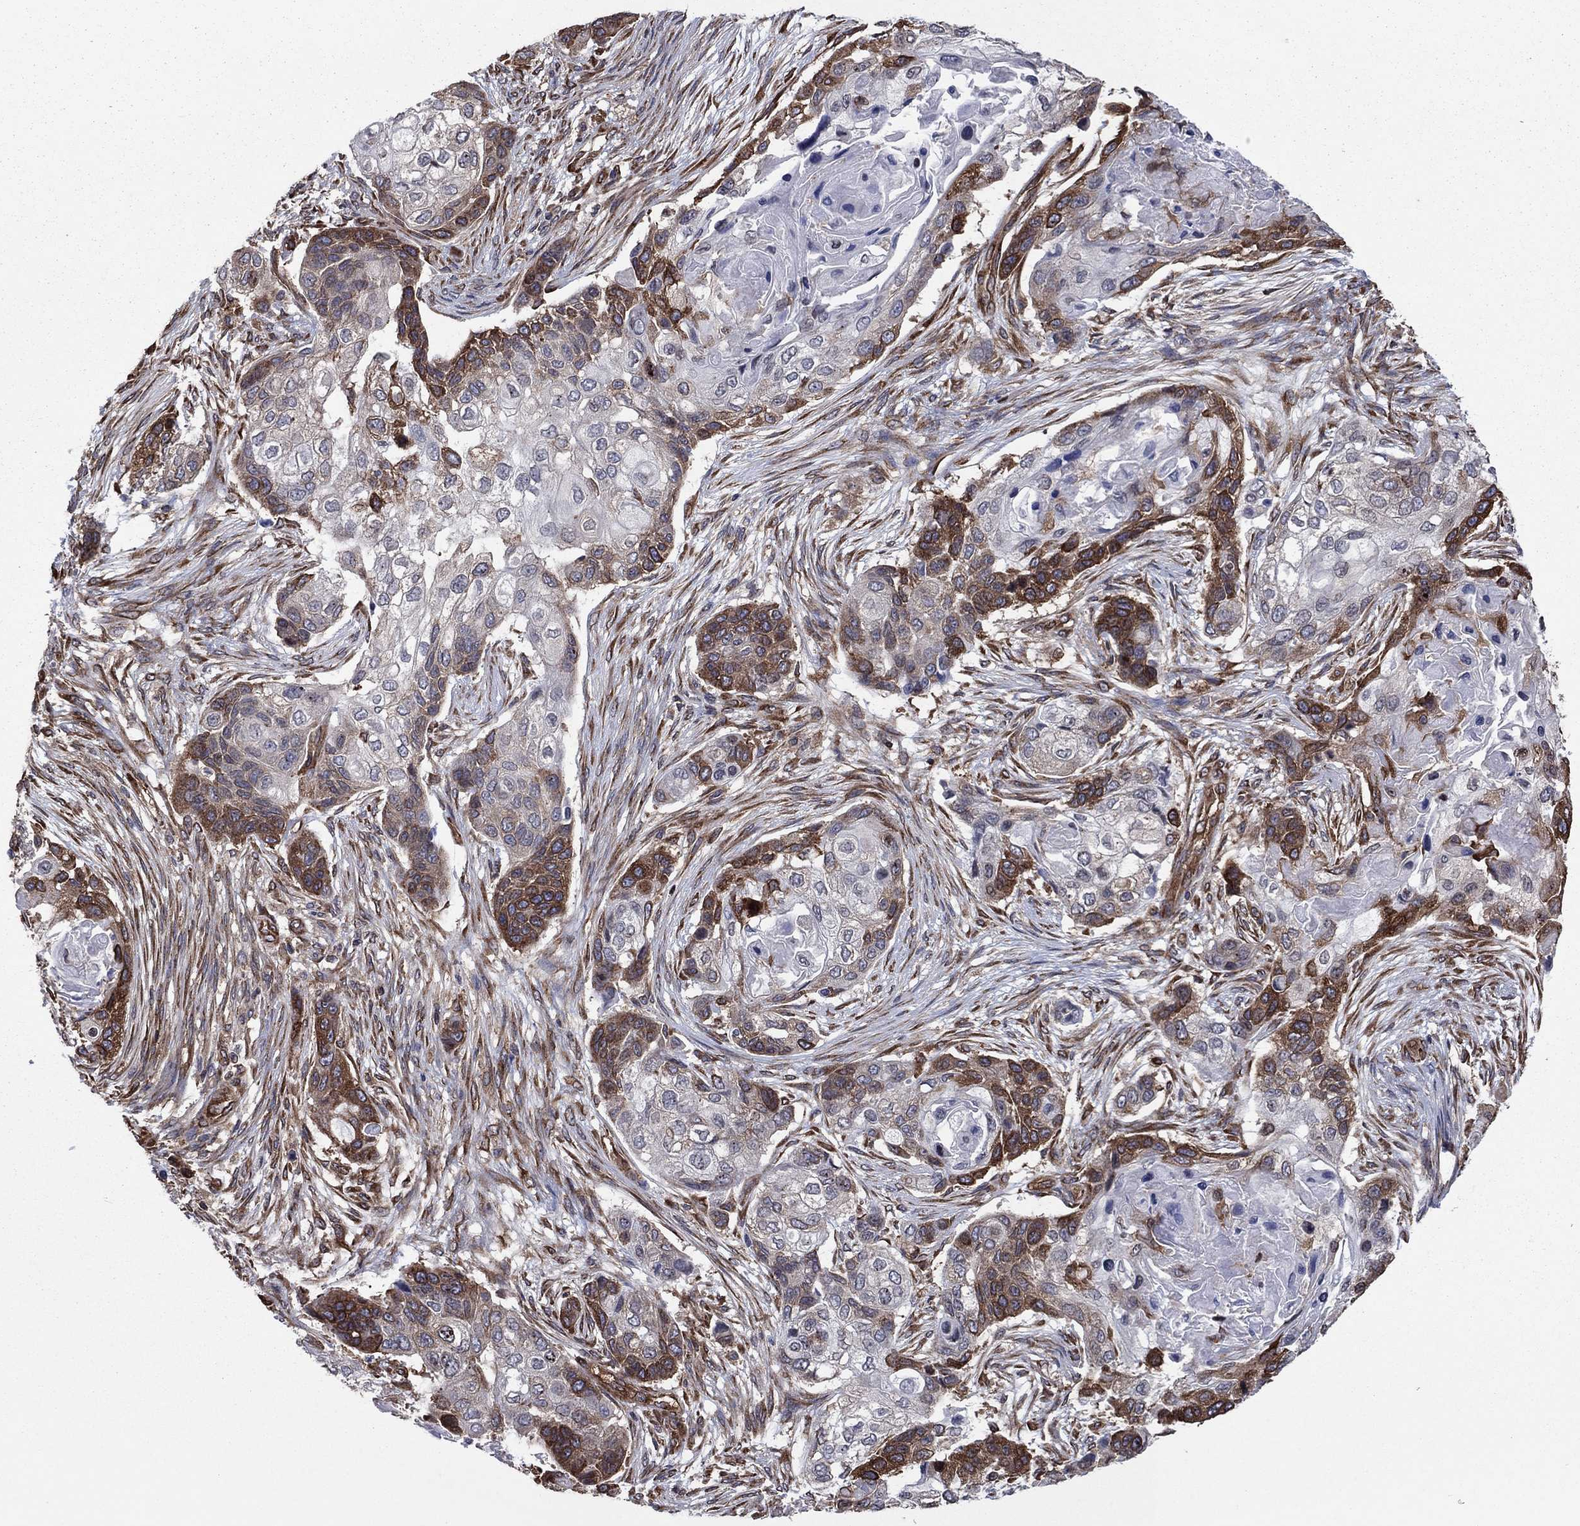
{"staining": {"intensity": "strong", "quantity": "25%-75%", "location": "cytoplasmic/membranous"}, "tissue": "lung cancer", "cell_type": "Tumor cells", "image_type": "cancer", "snomed": [{"axis": "morphology", "description": "Squamous cell carcinoma, NOS"}, {"axis": "topography", "description": "Lung"}], "caption": "A high-resolution image shows IHC staining of lung cancer, which exhibits strong cytoplasmic/membranous staining in approximately 25%-75% of tumor cells. (Brightfield microscopy of DAB IHC at high magnification).", "gene": "YBX1", "patient": {"sex": "male", "age": 69}}